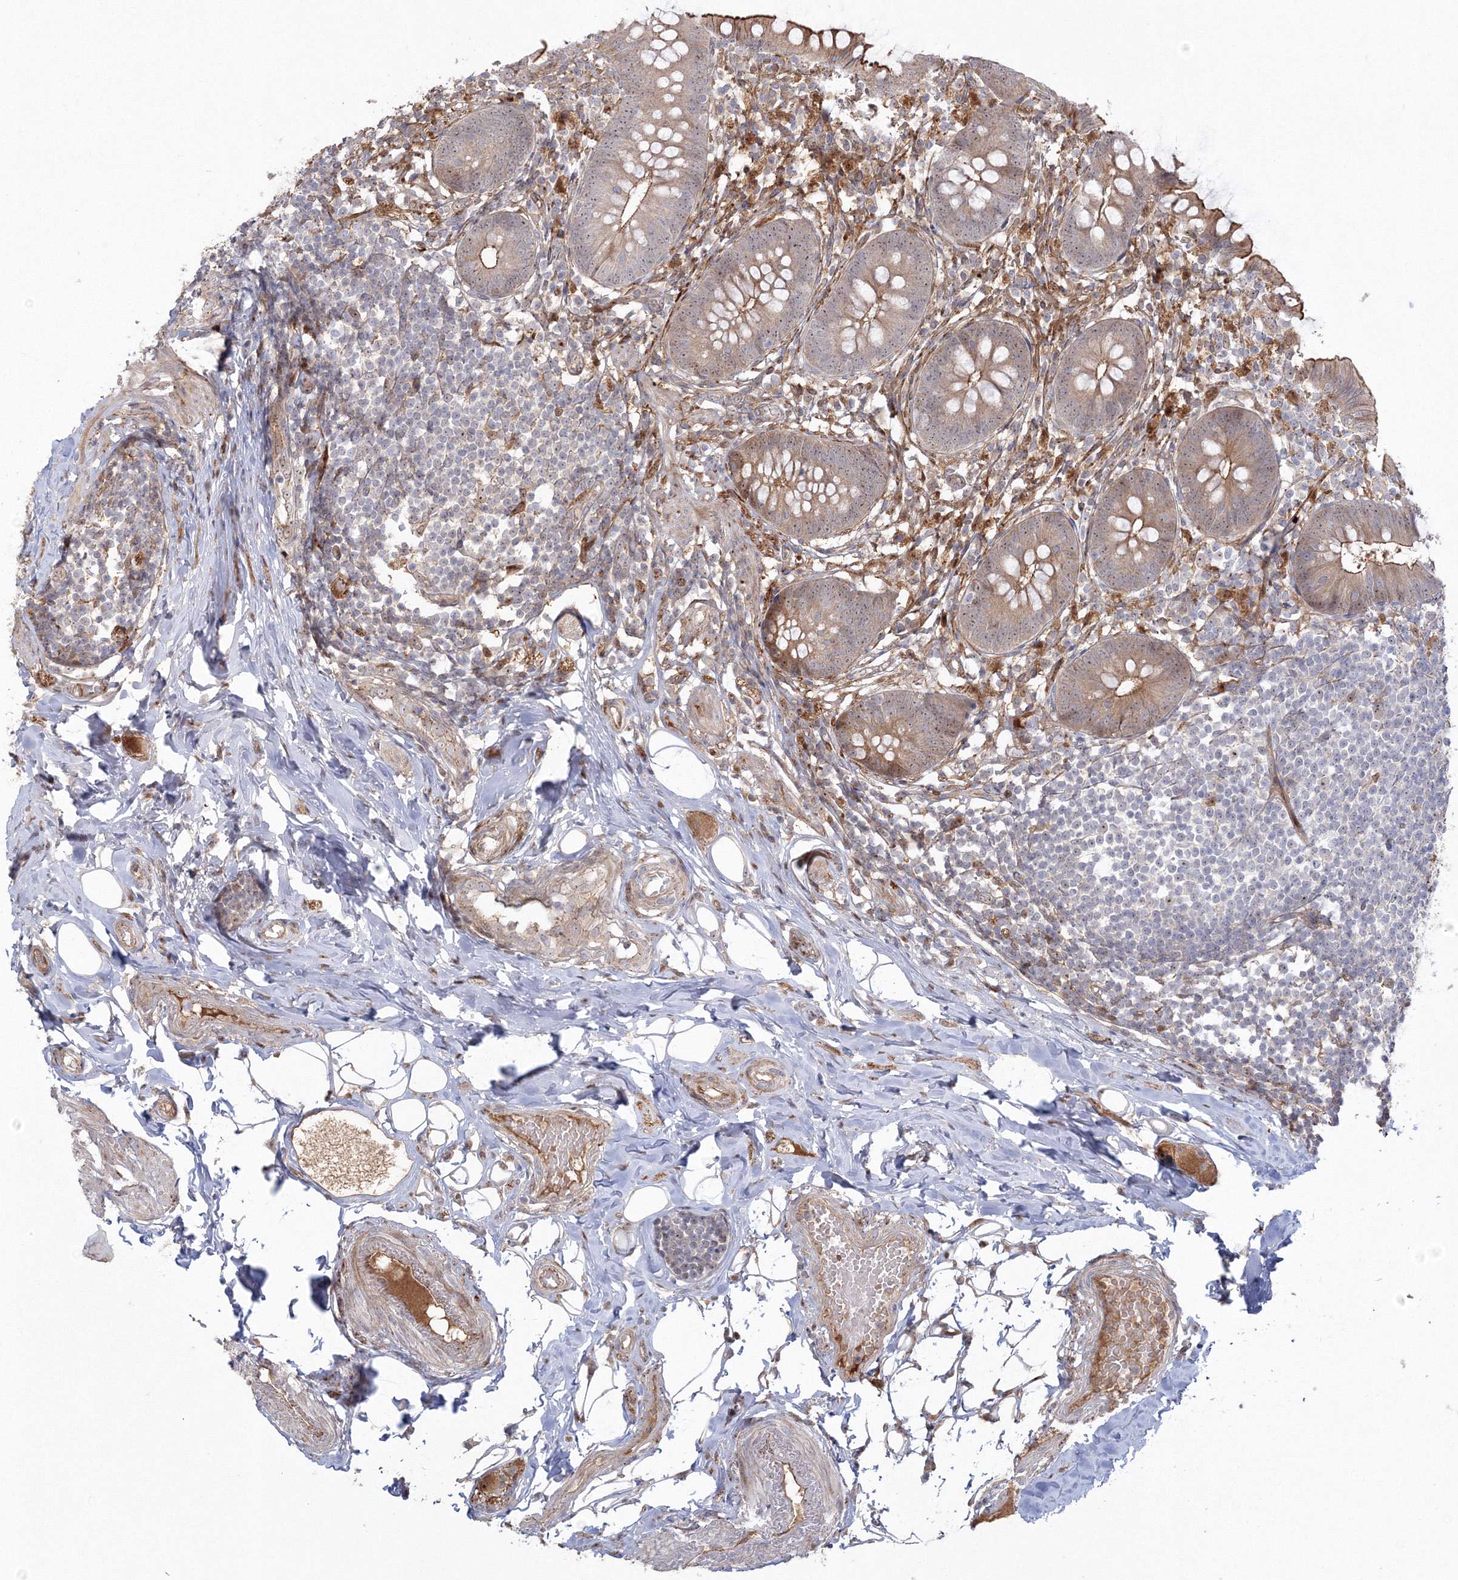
{"staining": {"intensity": "moderate", "quantity": ">75%", "location": "cytoplasmic/membranous,nuclear"}, "tissue": "appendix", "cell_type": "Glandular cells", "image_type": "normal", "snomed": [{"axis": "morphology", "description": "Normal tissue, NOS"}, {"axis": "topography", "description": "Appendix"}], "caption": "IHC micrograph of normal appendix stained for a protein (brown), which shows medium levels of moderate cytoplasmic/membranous,nuclear positivity in about >75% of glandular cells.", "gene": "NPM3", "patient": {"sex": "female", "age": 62}}